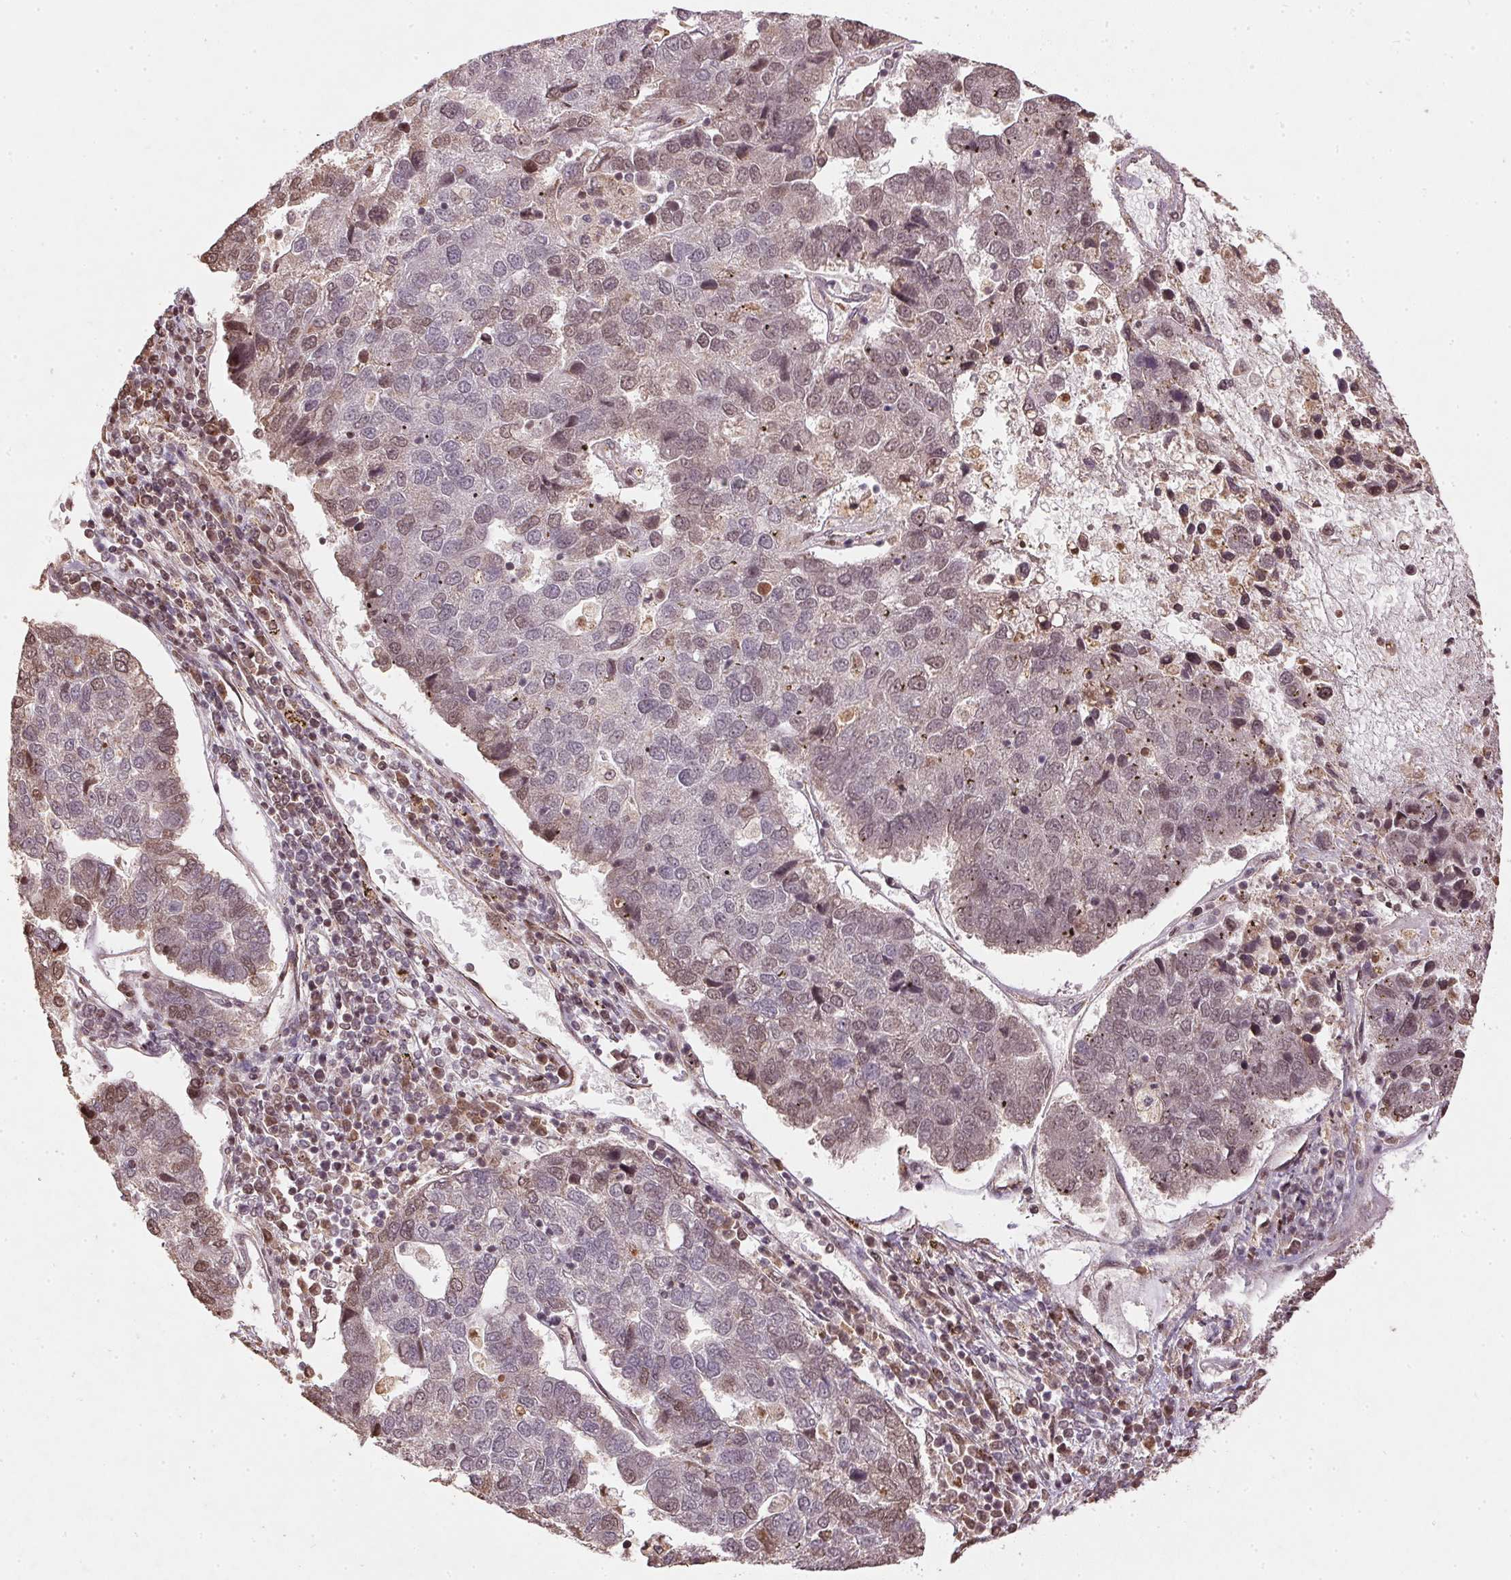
{"staining": {"intensity": "weak", "quantity": "25%-75%", "location": "cytoplasmic/membranous"}, "tissue": "pancreatic cancer", "cell_type": "Tumor cells", "image_type": "cancer", "snomed": [{"axis": "morphology", "description": "Adenocarcinoma, NOS"}, {"axis": "topography", "description": "Pancreas"}], "caption": "Pancreatic cancer (adenocarcinoma) tissue reveals weak cytoplasmic/membranous staining in about 25%-75% of tumor cells, visualized by immunohistochemistry.", "gene": "SPRED2", "patient": {"sex": "female", "age": 61}}